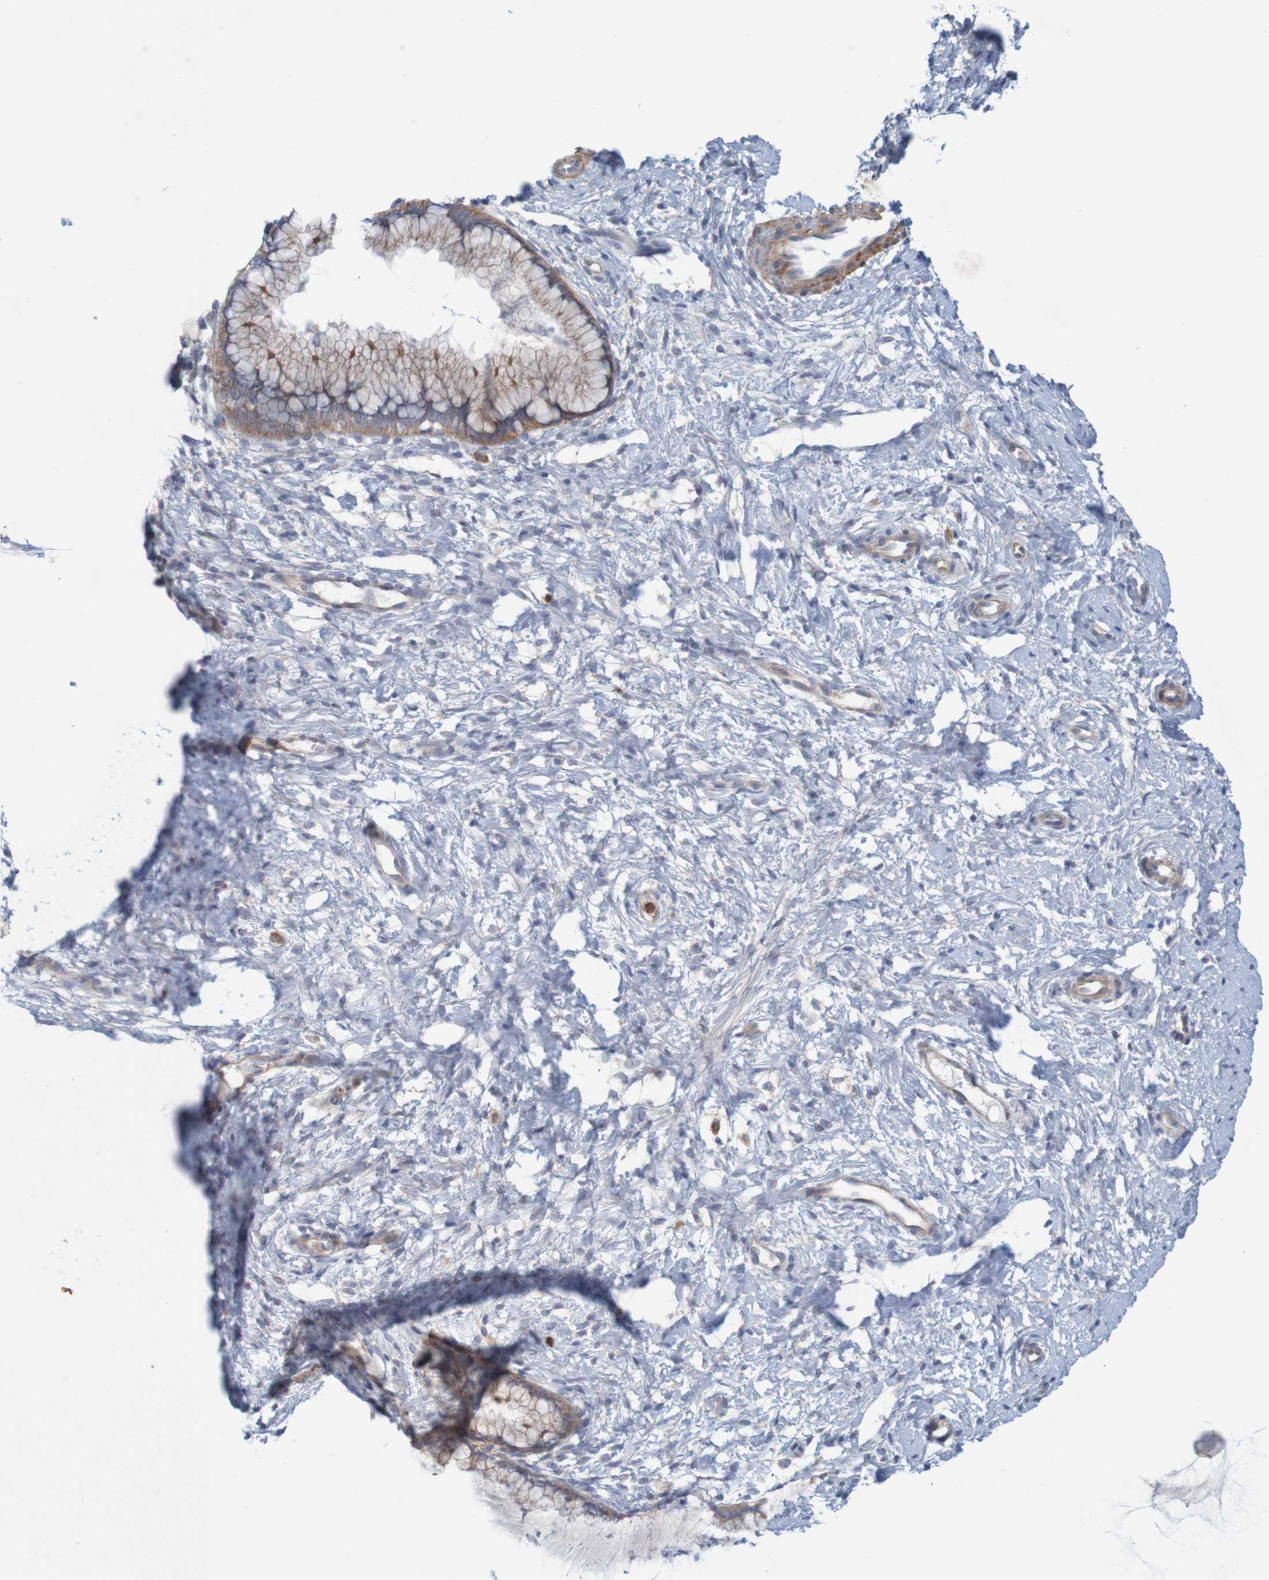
{"staining": {"intensity": "moderate", "quantity": ">75%", "location": "cytoplasmic/membranous"}, "tissue": "cervix", "cell_type": "Glandular cells", "image_type": "normal", "snomed": [{"axis": "morphology", "description": "Normal tissue, NOS"}, {"axis": "topography", "description": "Cervix"}], "caption": "Immunohistochemistry (DAB (3,3'-diaminobenzidine)) staining of normal cervix reveals moderate cytoplasmic/membranous protein expression in about >75% of glandular cells.", "gene": "KRT23", "patient": {"sex": "female", "age": 65}}